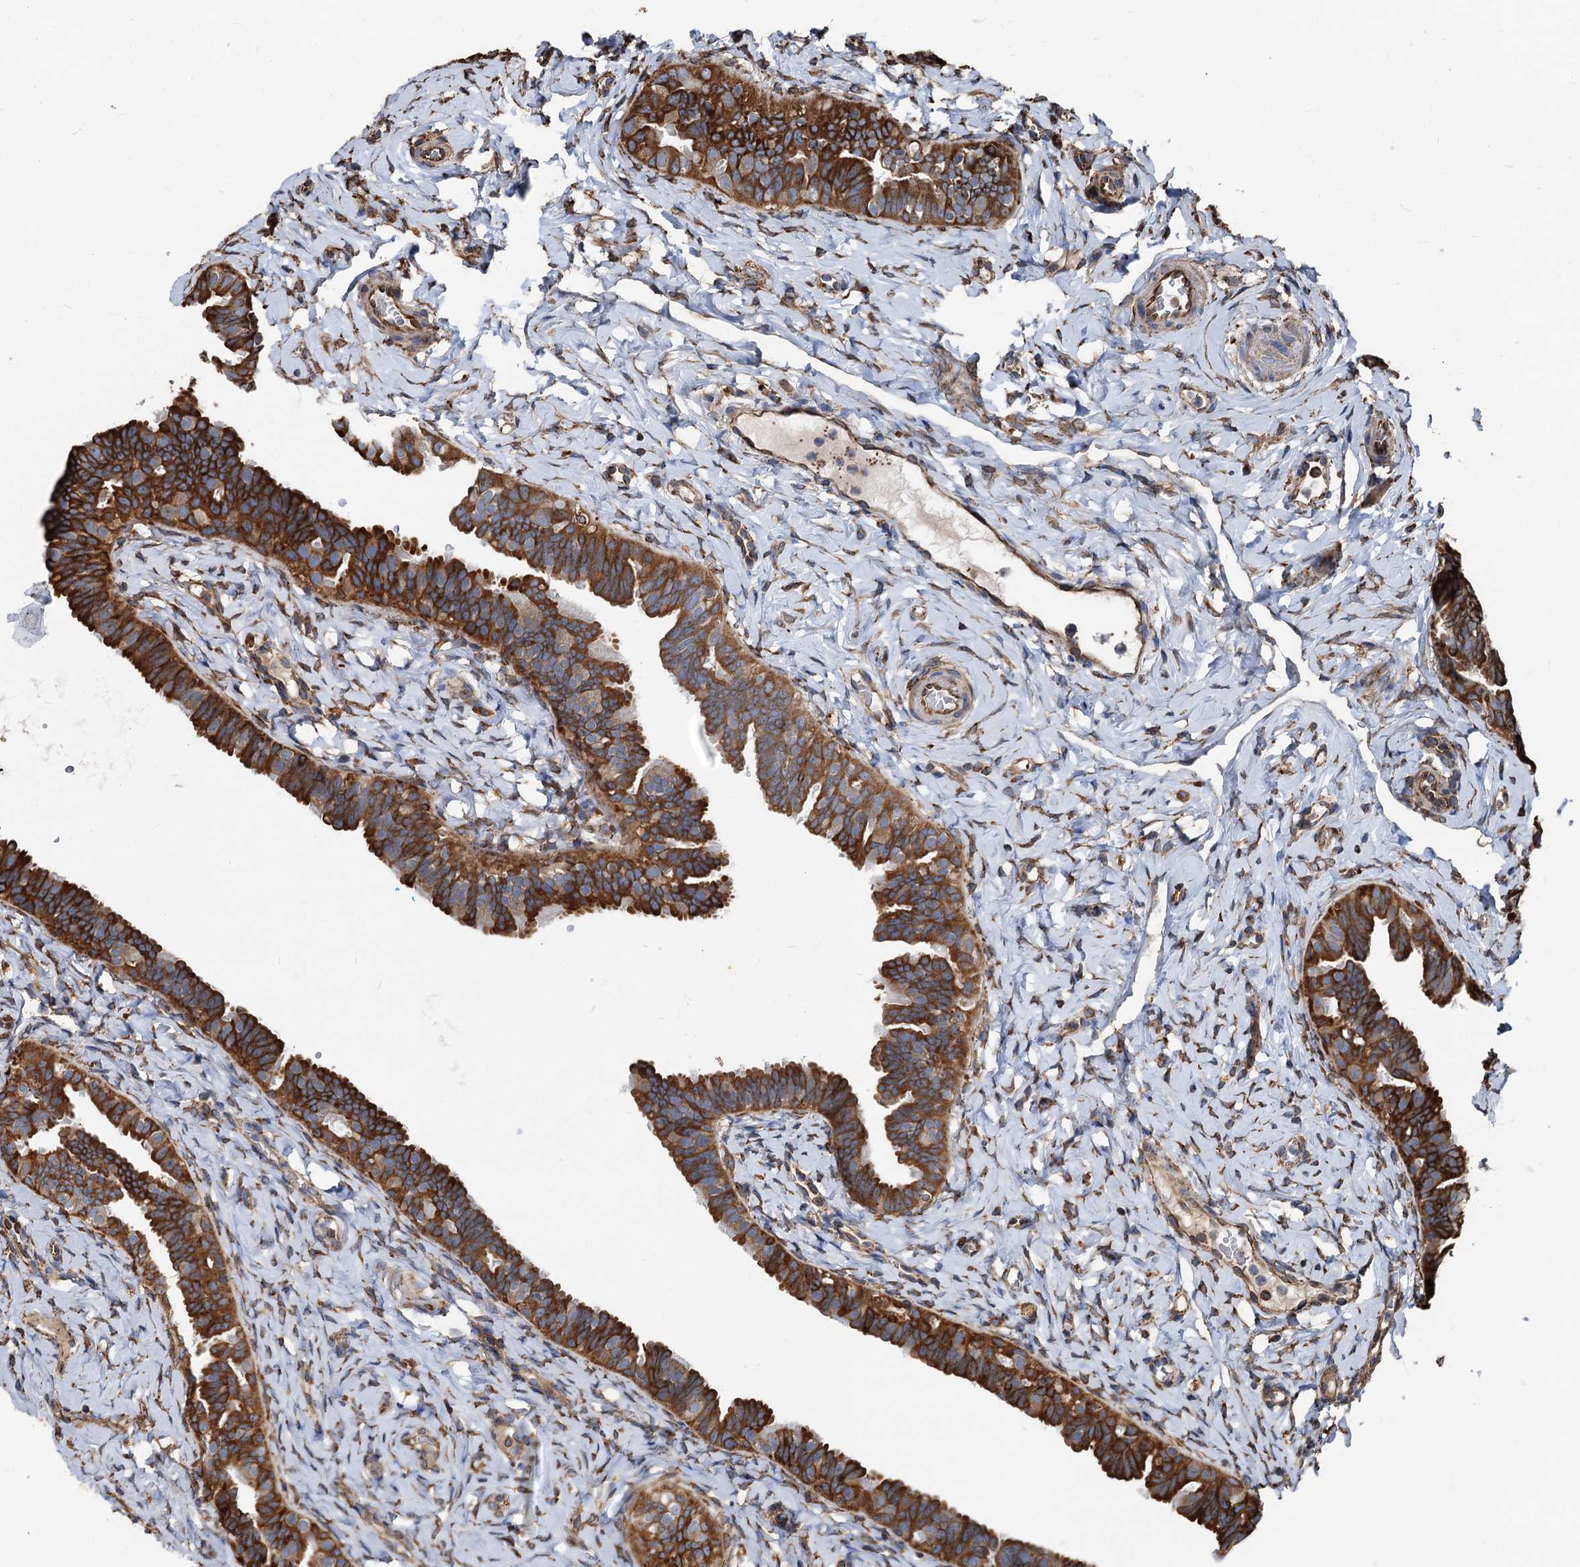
{"staining": {"intensity": "strong", "quantity": ">75%", "location": "cytoplasmic/membranous"}, "tissue": "fallopian tube", "cell_type": "Glandular cells", "image_type": "normal", "snomed": [{"axis": "morphology", "description": "Normal tissue, NOS"}, {"axis": "topography", "description": "Fallopian tube"}], "caption": "Immunohistochemical staining of unremarkable human fallopian tube demonstrates strong cytoplasmic/membranous protein expression in approximately >75% of glandular cells.", "gene": "NEURL1B", "patient": {"sex": "female", "age": 65}}